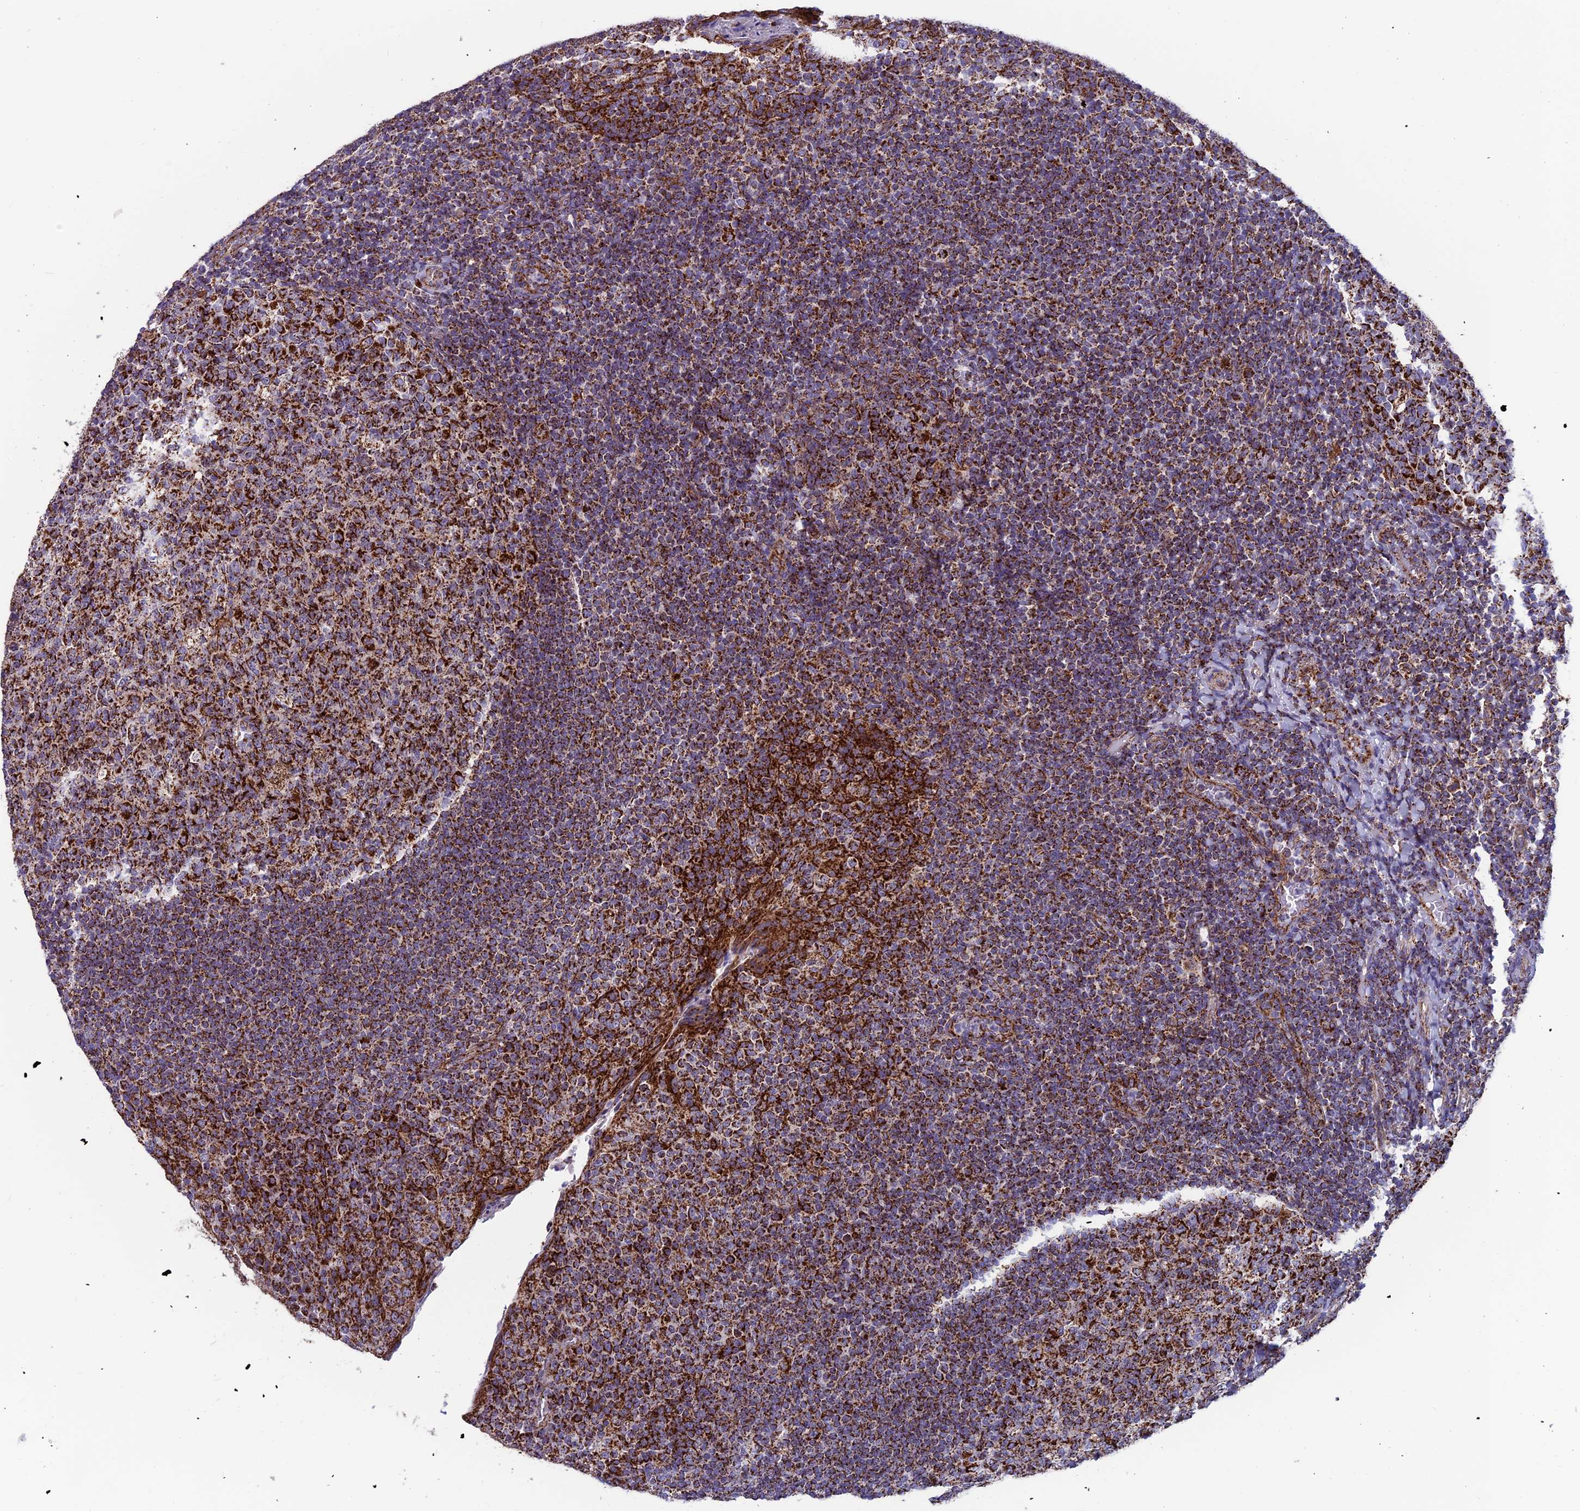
{"staining": {"intensity": "strong", "quantity": ">75%", "location": "cytoplasmic/membranous"}, "tissue": "tonsil", "cell_type": "Germinal center cells", "image_type": "normal", "snomed": [{"axis": "morphology", "description": "Normal tissue, NOS"}, {"axis": "topography", "description": "Tonsil"}], "caption": "A brown stain highlights strong cytoplasmic/membranous expression of a protein in germinal center cells of benign tonsil. (Stains: DAB in brown, nuclei in blue, Microscopy: brightfield microscopy at high magnification).", "gene": "MRPS18B", "patient": {"sex": "female", "age": 19}}